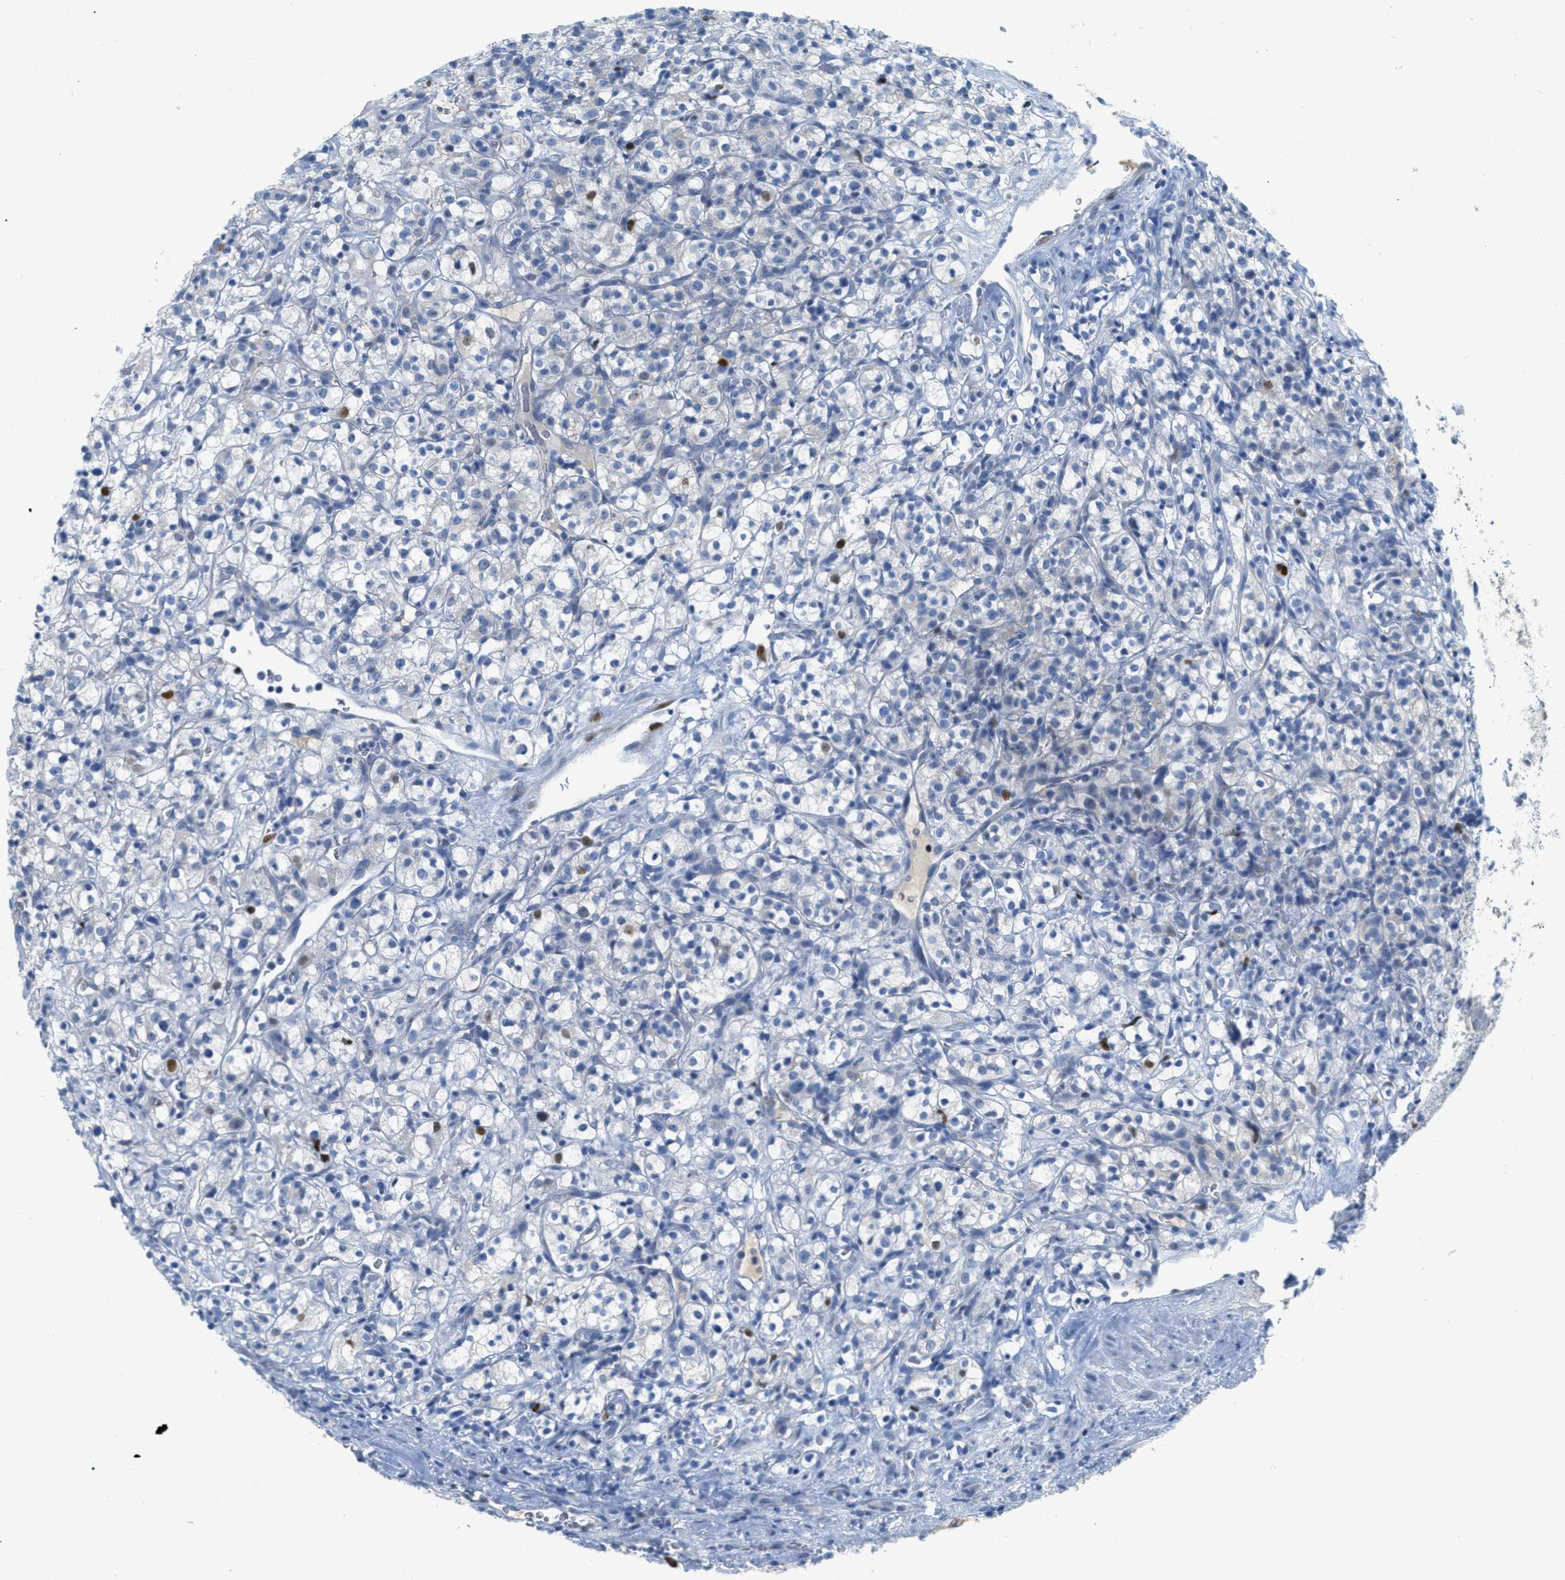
{"staining": {"intensity": "negative", "quantity": "none", "location": "none"}, "tissue": "renal cancer", "cell_type": "Tumor cells", "image_type": "cancer", "snomed": [{"axis": "morphology", "description": "Normal tissue, NOS"}, {"axis": "morphology", "description": "Adenocarcinoma, NOS"}, {"axis": "topography", "description": "Kidney"}], "caption": "An image of human renal adenocarcinoma is negative for staining in tumor cells. (DAB immunohistochemistry (IHC), high magnification).", "gene": "ORC6", "patient": {"sex": "female", "age": 72}}